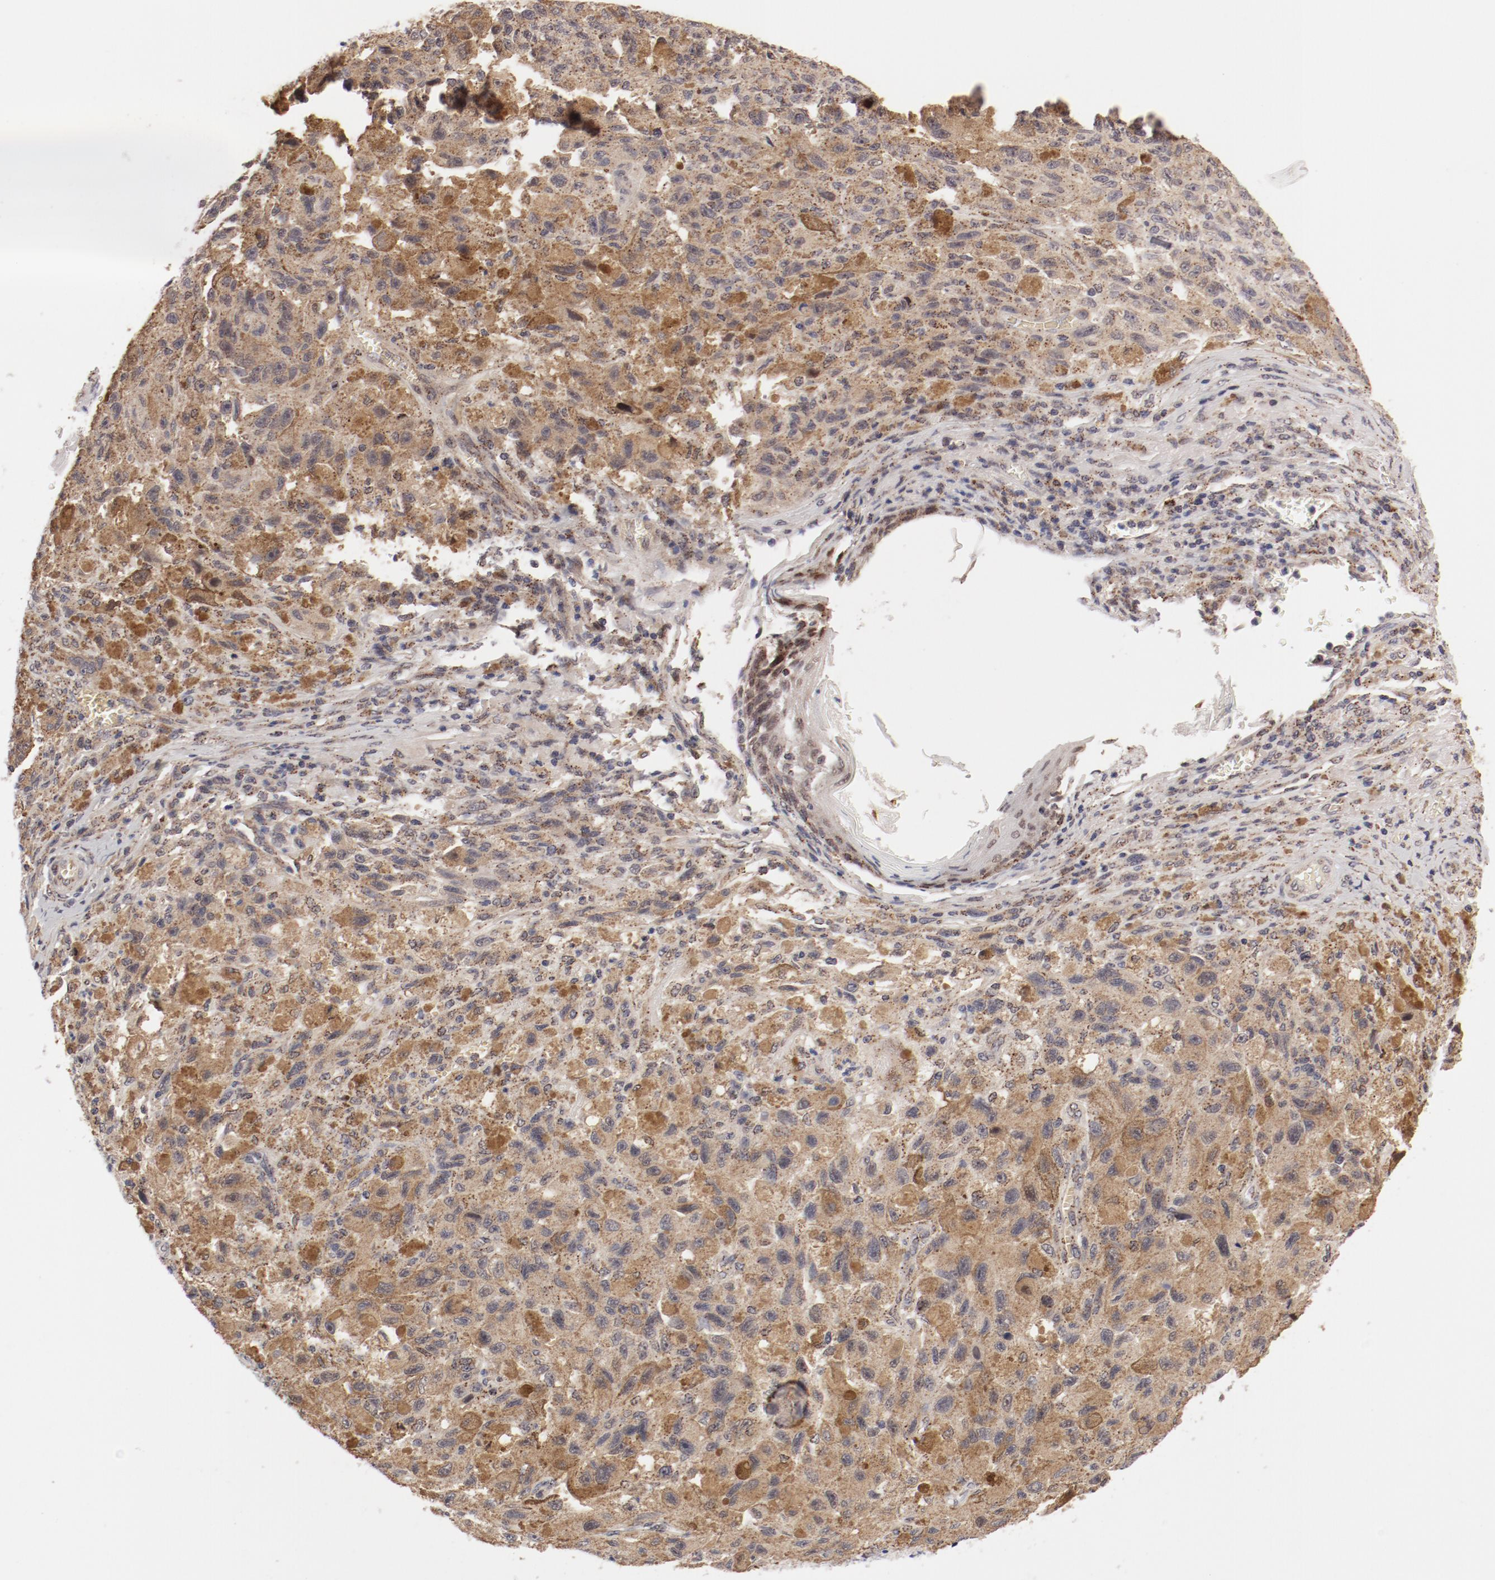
{"staining": {"intensity": "weak", "quantity": ">75%", "location": "cytoplasmic/membranous"}, "tissue": "melanoma", "cell_type": "Tumor cells", "image_type": "cancer", "snomed": [{"axis": "morphology", "description": "Malignant melanoma, NOS"}, {"axis": "topography", "description": "Skin"}], "caption": "Tumor cells demonstrate weak cytoplasmic/membranous staining in about >75% of cells in malignant melanoma. (Brightfield microscopy of DAB IHC at high magnification).", "gene": "RPL12", "patient": {"sex": "male", "age": 81}}